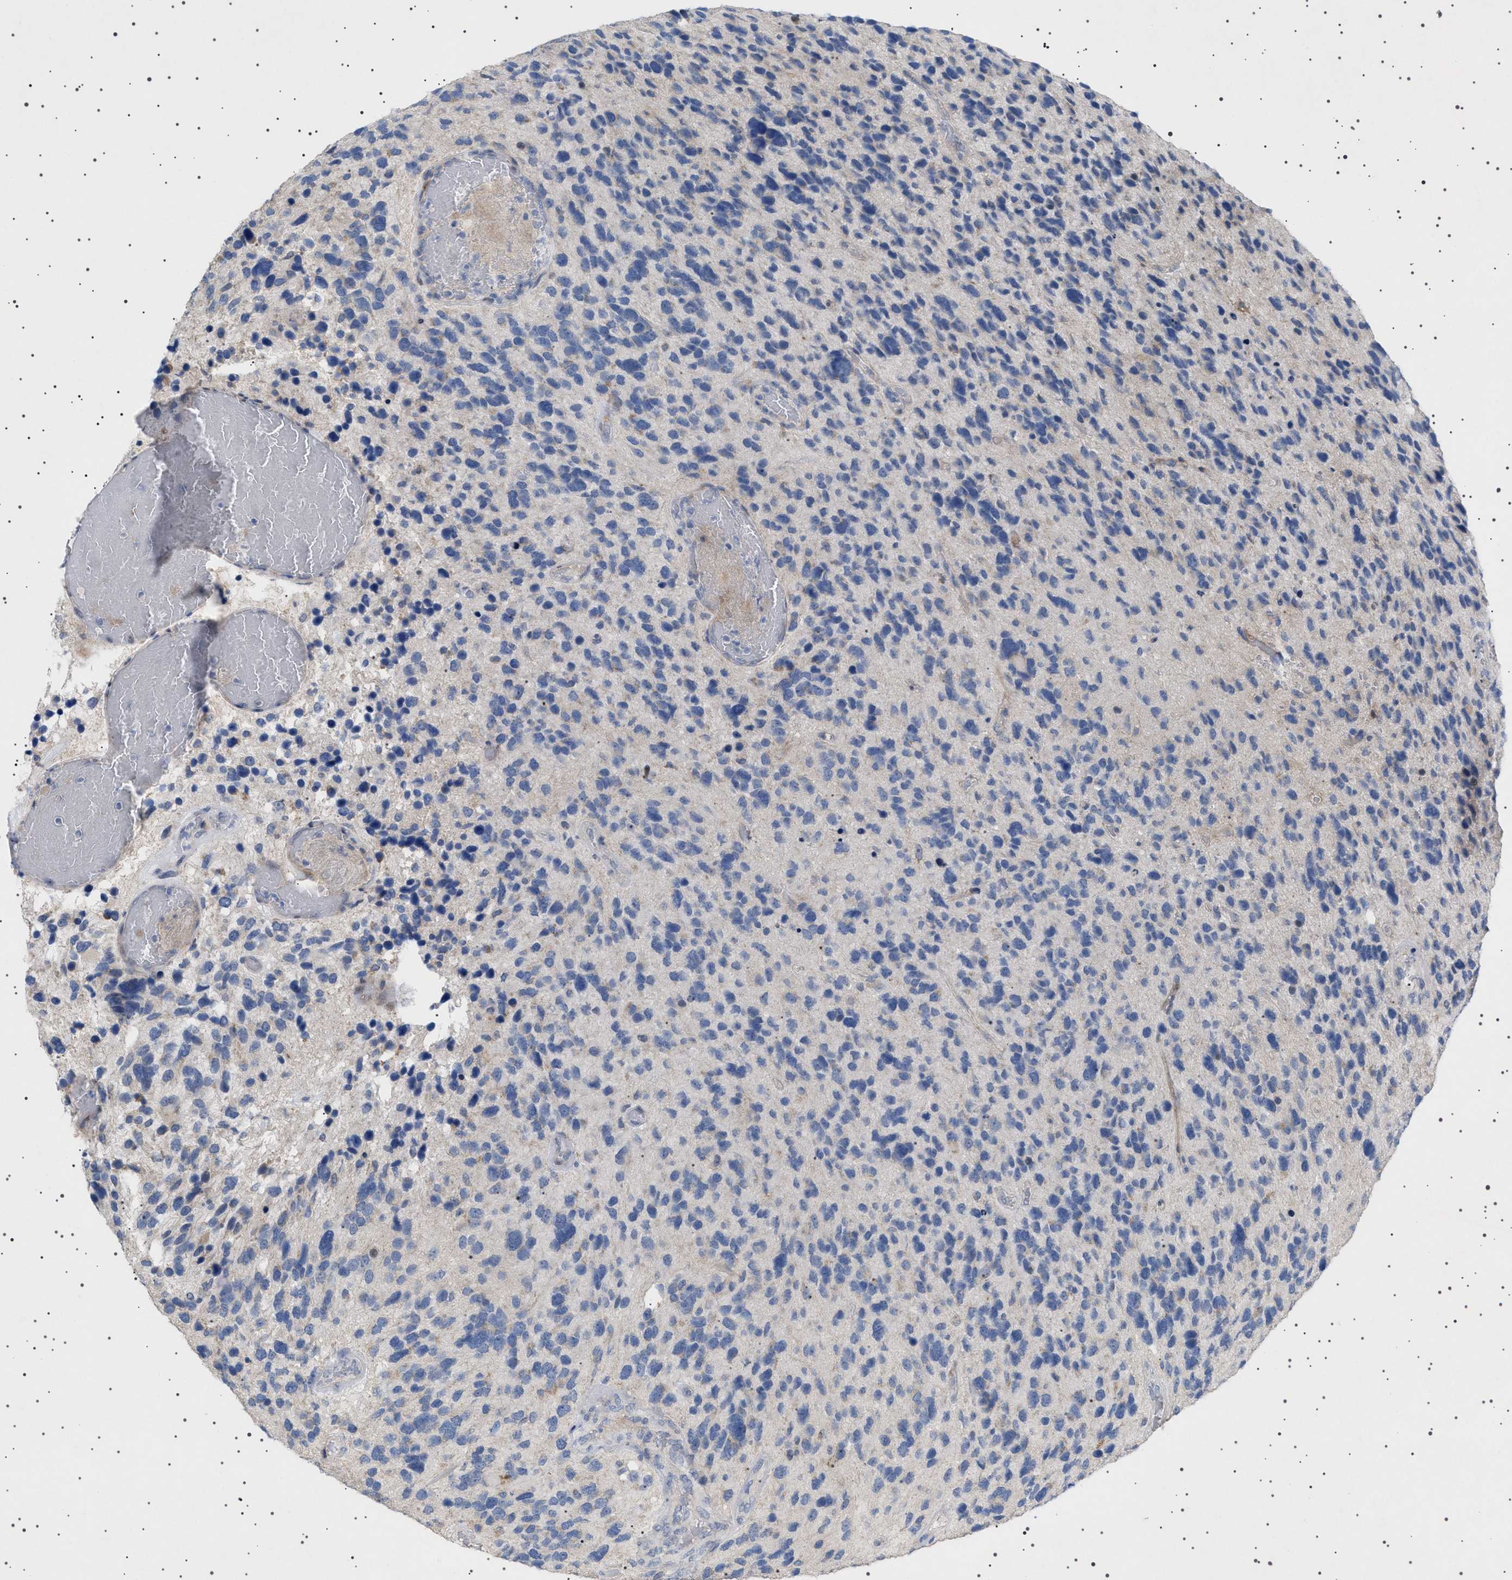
{"staining": {"intensity": "negative", "quantity": "none", "location": "none"}, "tissue": "glioma", "cell_type": "Tumor cells", "image_type": "cancer", "snomed": [{"axis": "morphology", "description": "Glioma, malignant, High grade"}, {"axis": "topography", "description": "Brain"}], "caption": "DAB immunohistochemical staining of malignant high-grade glioma reveals no significant staining in tumor cells.", "gene": "HTR1A", "patient": {"sex": "female", "age": 58}}